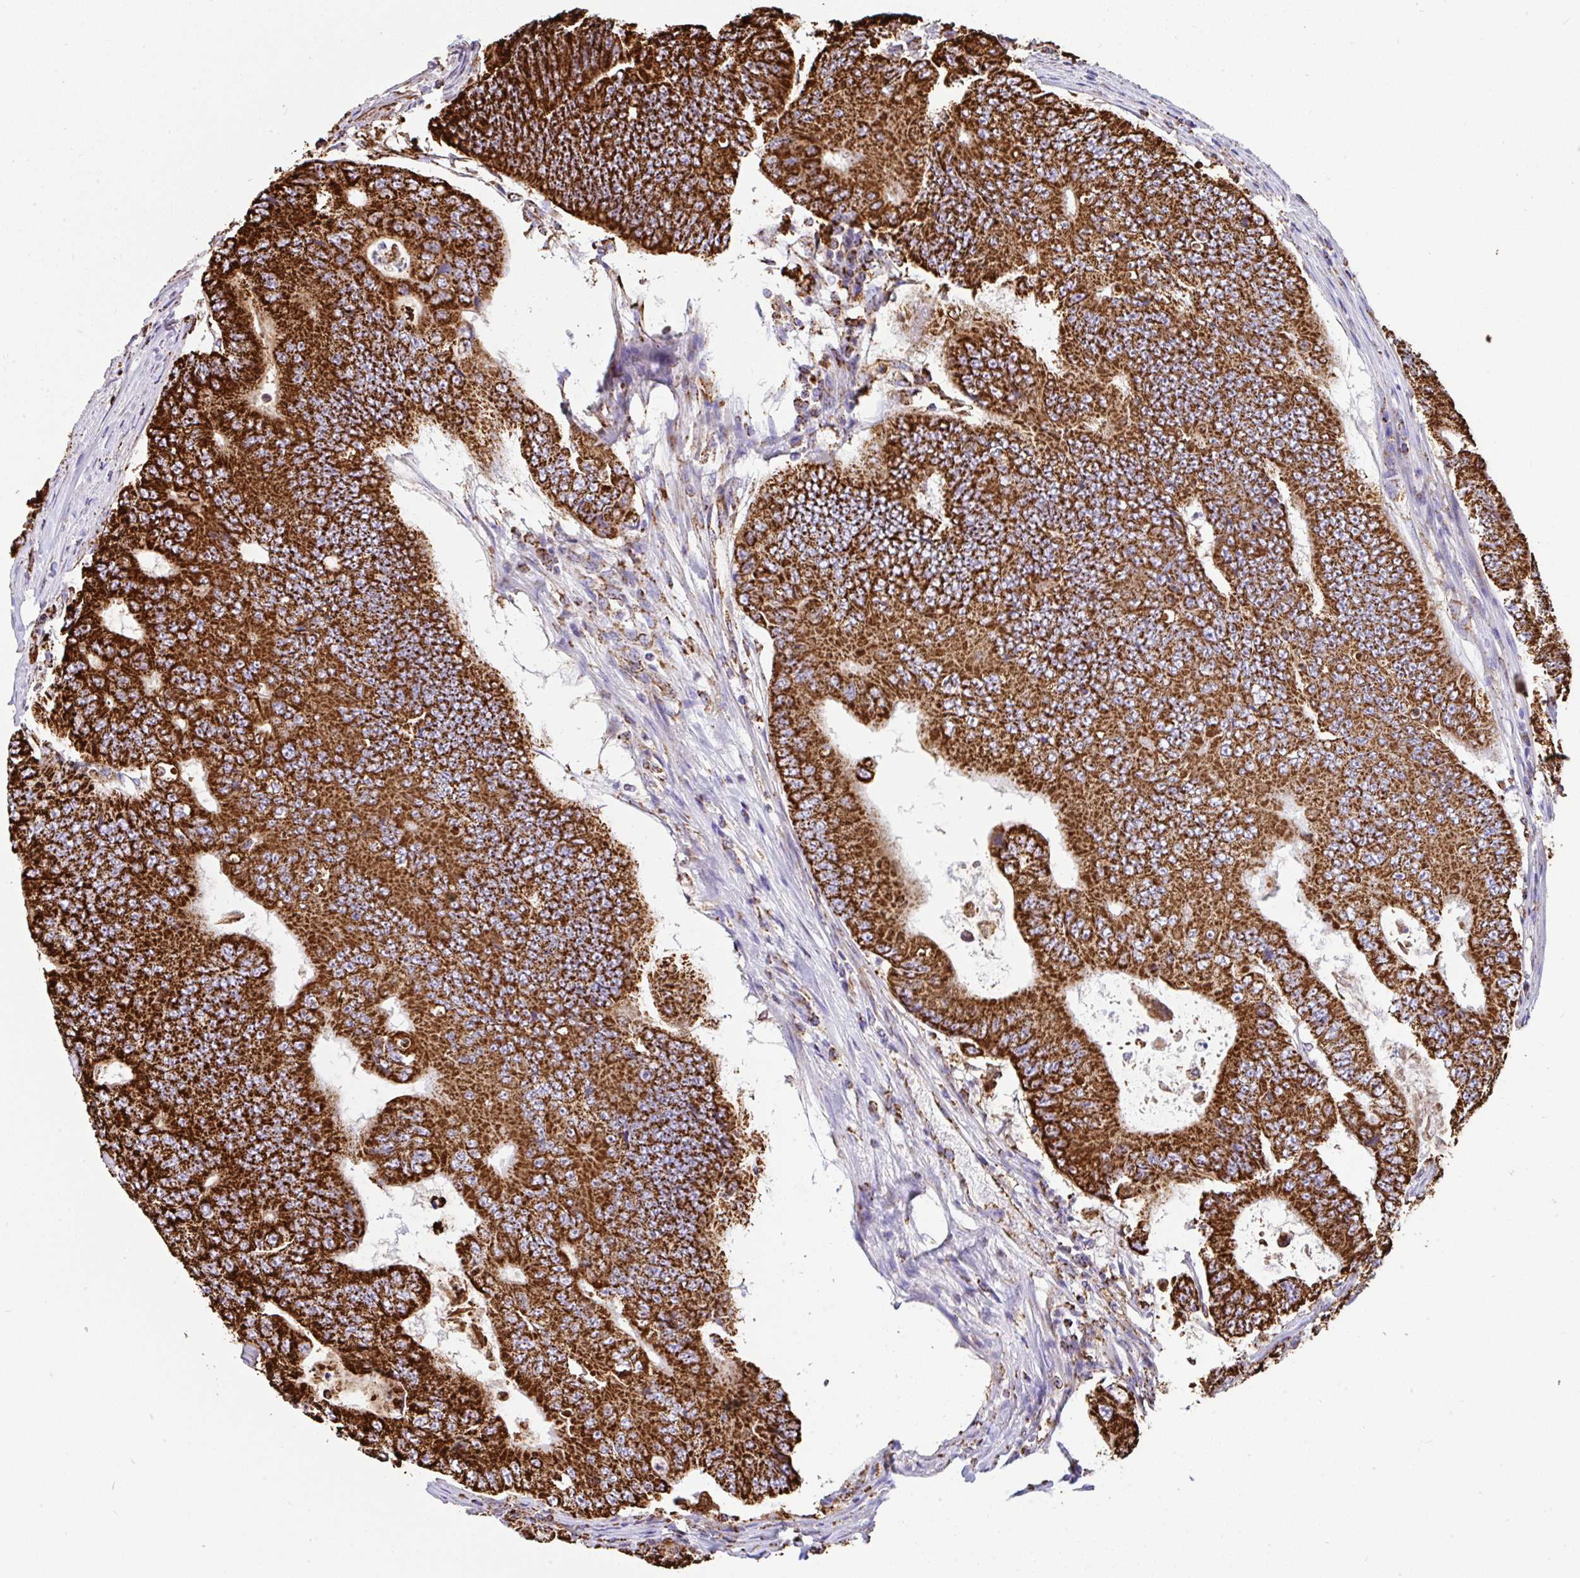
{"staining": {"intensity": "strong", "quantity": ">75%", "location": "cytoplasmic/membranous"}, "tissue": "colorectal cancer", "cell_type": "Tumor cells", "image_type": "cancer", "snomed": [{"axis": "morphology", "description": "Adenocarcinoma, NOS"}, {"axis": "topography", "description": "Colon"}], "caption": "Protein staining by immunohistochemistry (IHC) exhibits strong cytoplasmic/membranous positivity in about >75% of tumor cells in colorectal cancer.", "gene": "ANKRD33B", "patient": {"sex": "female", "age": 48}}